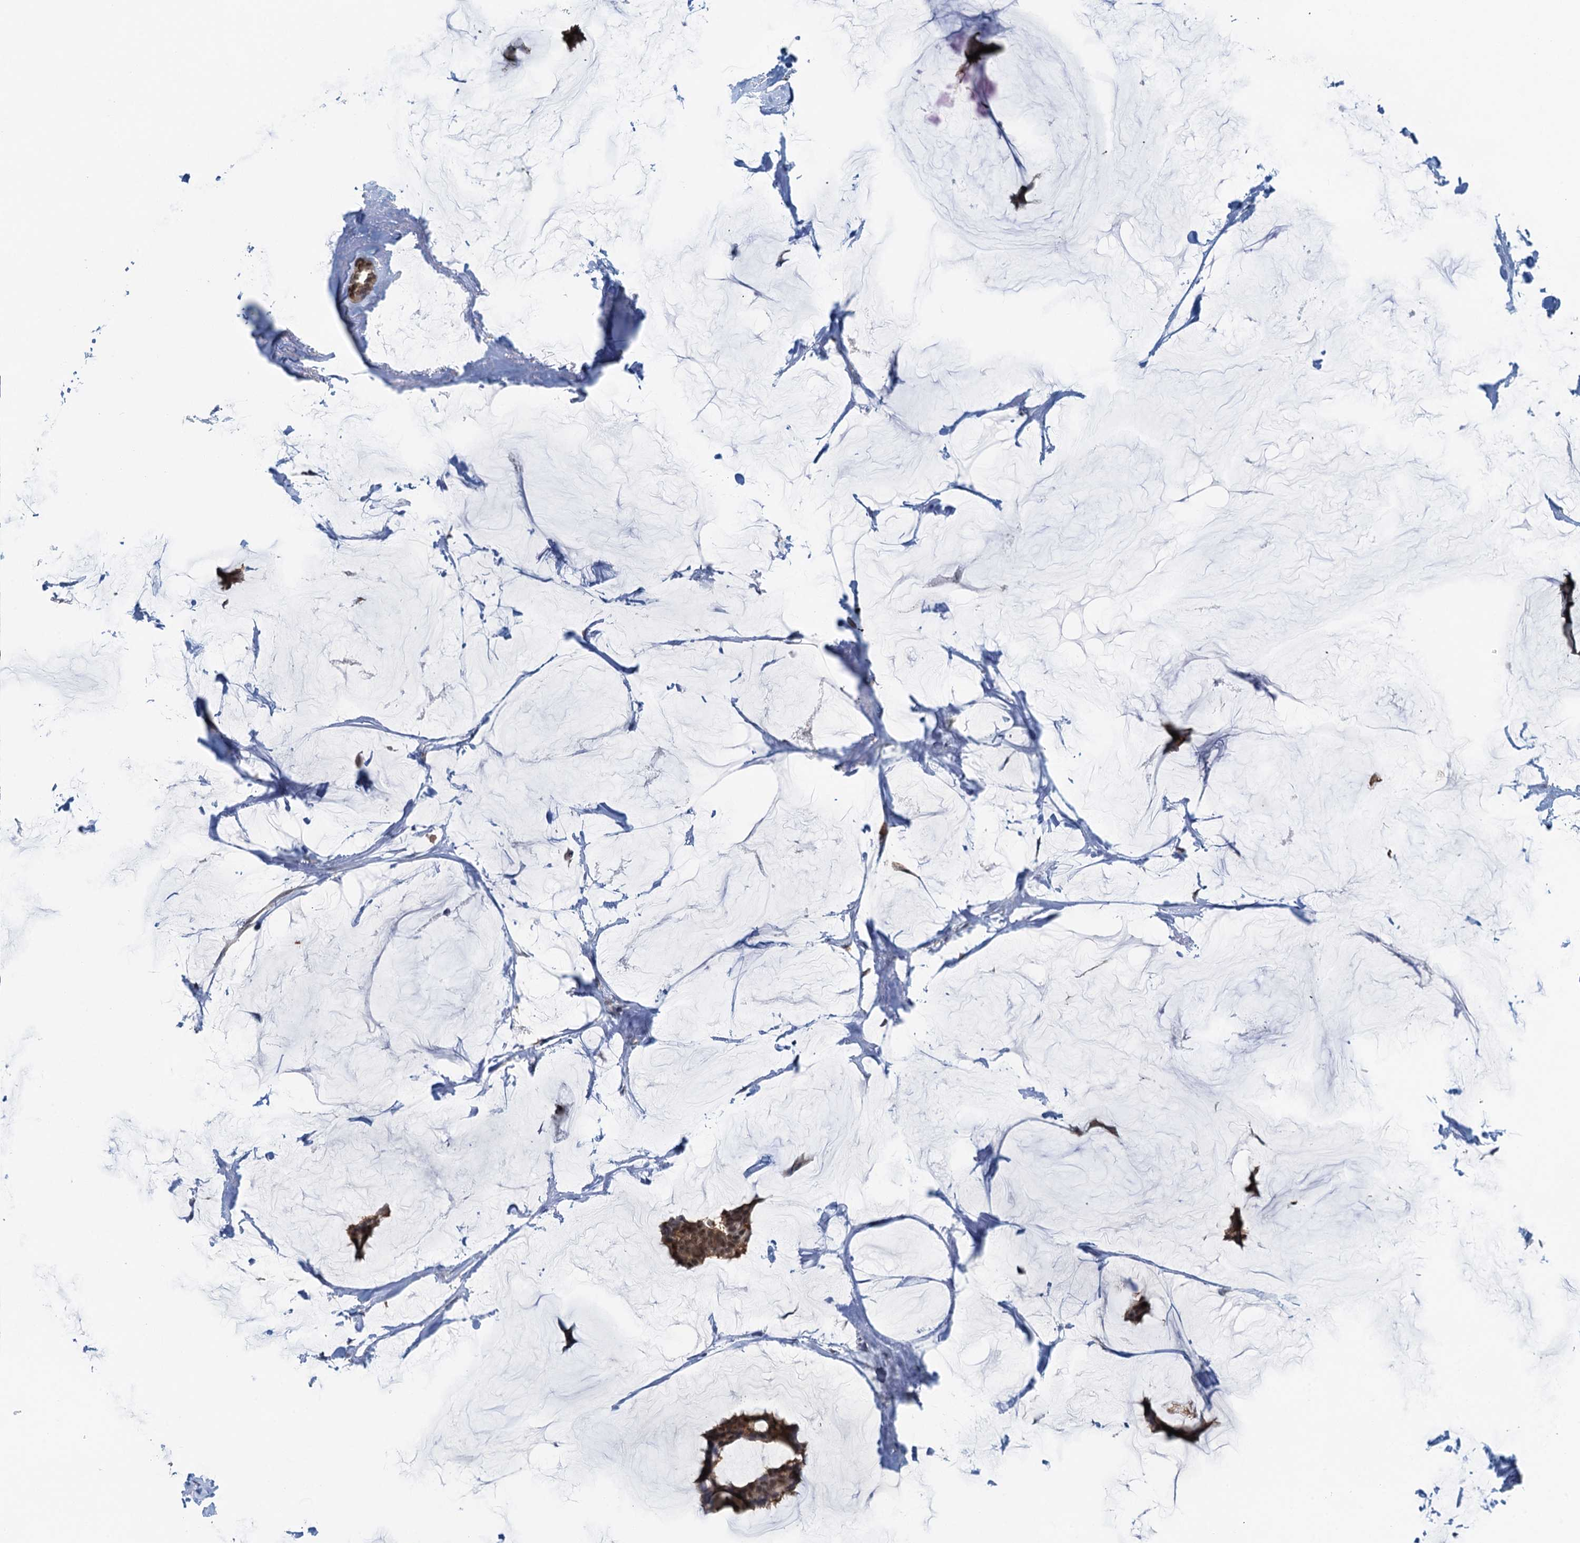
{"staining": {"intensity": "moderate", "quantity": ">75%", "location": "cytoplasmic/membranous,nuclear"}, "tissue": "breast cancer", "cell_type": "Tumor cells", "image_type": "cancer", "snomed": [{"axis": "morphology", "description": "Duct carcinoma"}, {"axis": "topography", "description": "Breast"}], "caption": "Breast cancer (invasive ductal carcinoma) stained for a protein demonstrates moderate cytoplasmic/membranous and nuclear positivity in tumor cells.", "gene": "AHCY", "patient": {"sex": "female", "age": 93}}